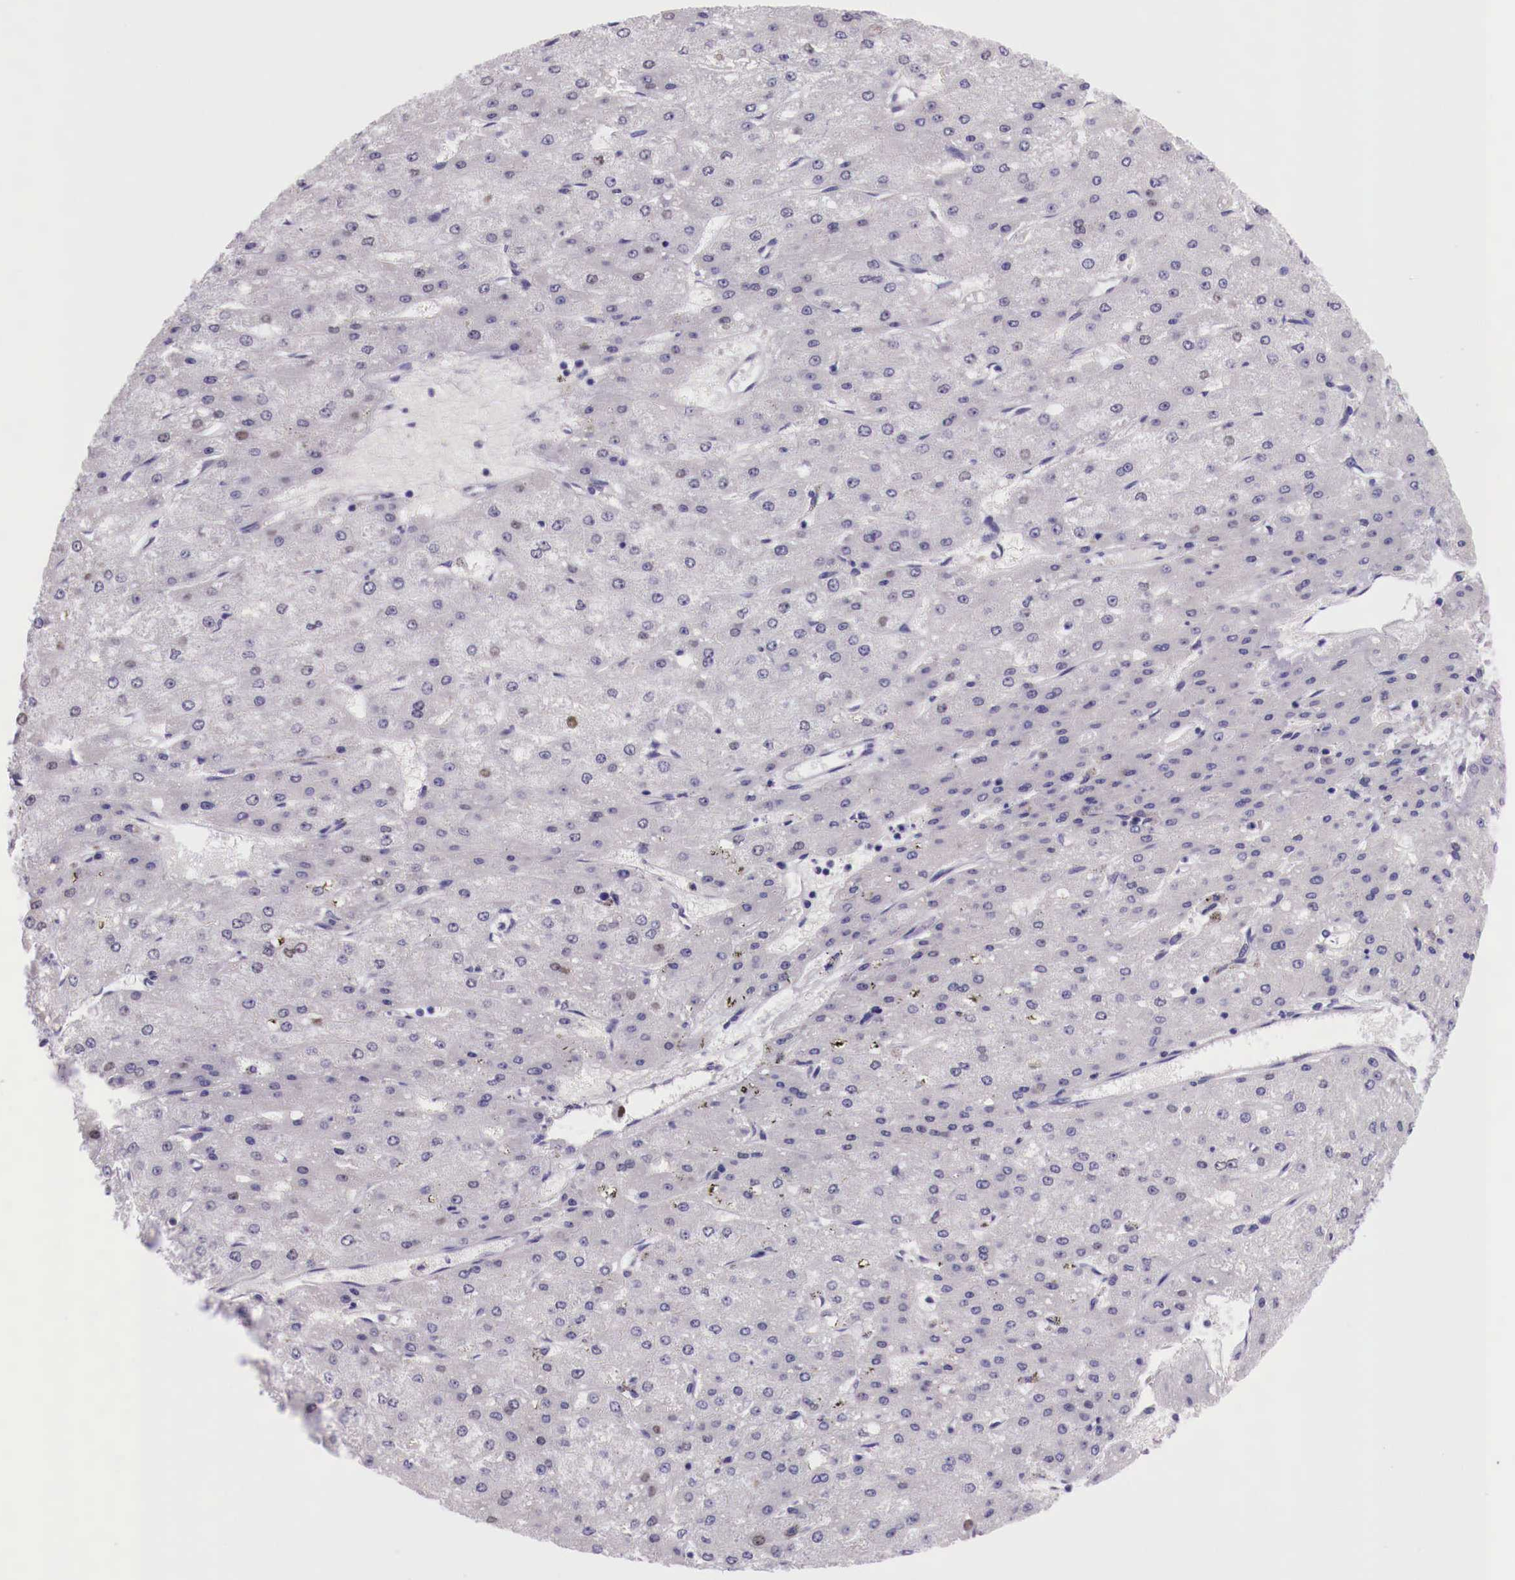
{"staining": {"intensity": "negative", "quantity": "none", "location": "none"}, "tissue": "liver cancer", "cell_type": "Tumor cells", "image_type": "cancer", "snomed": [{"axis": "morphology", "description": "Carcinoma, Hepatocellular, NOS"}, {"axis": "topography", "description": "Liver"}], "caption": "This is an immunohistochemistry (IHC) photomicrograph of human hepatocellular carcinoma (liver). There is no staining in tumor cells.", "gene": "GRIPAP1", "patient": {"sex": "female", "age": 52}}